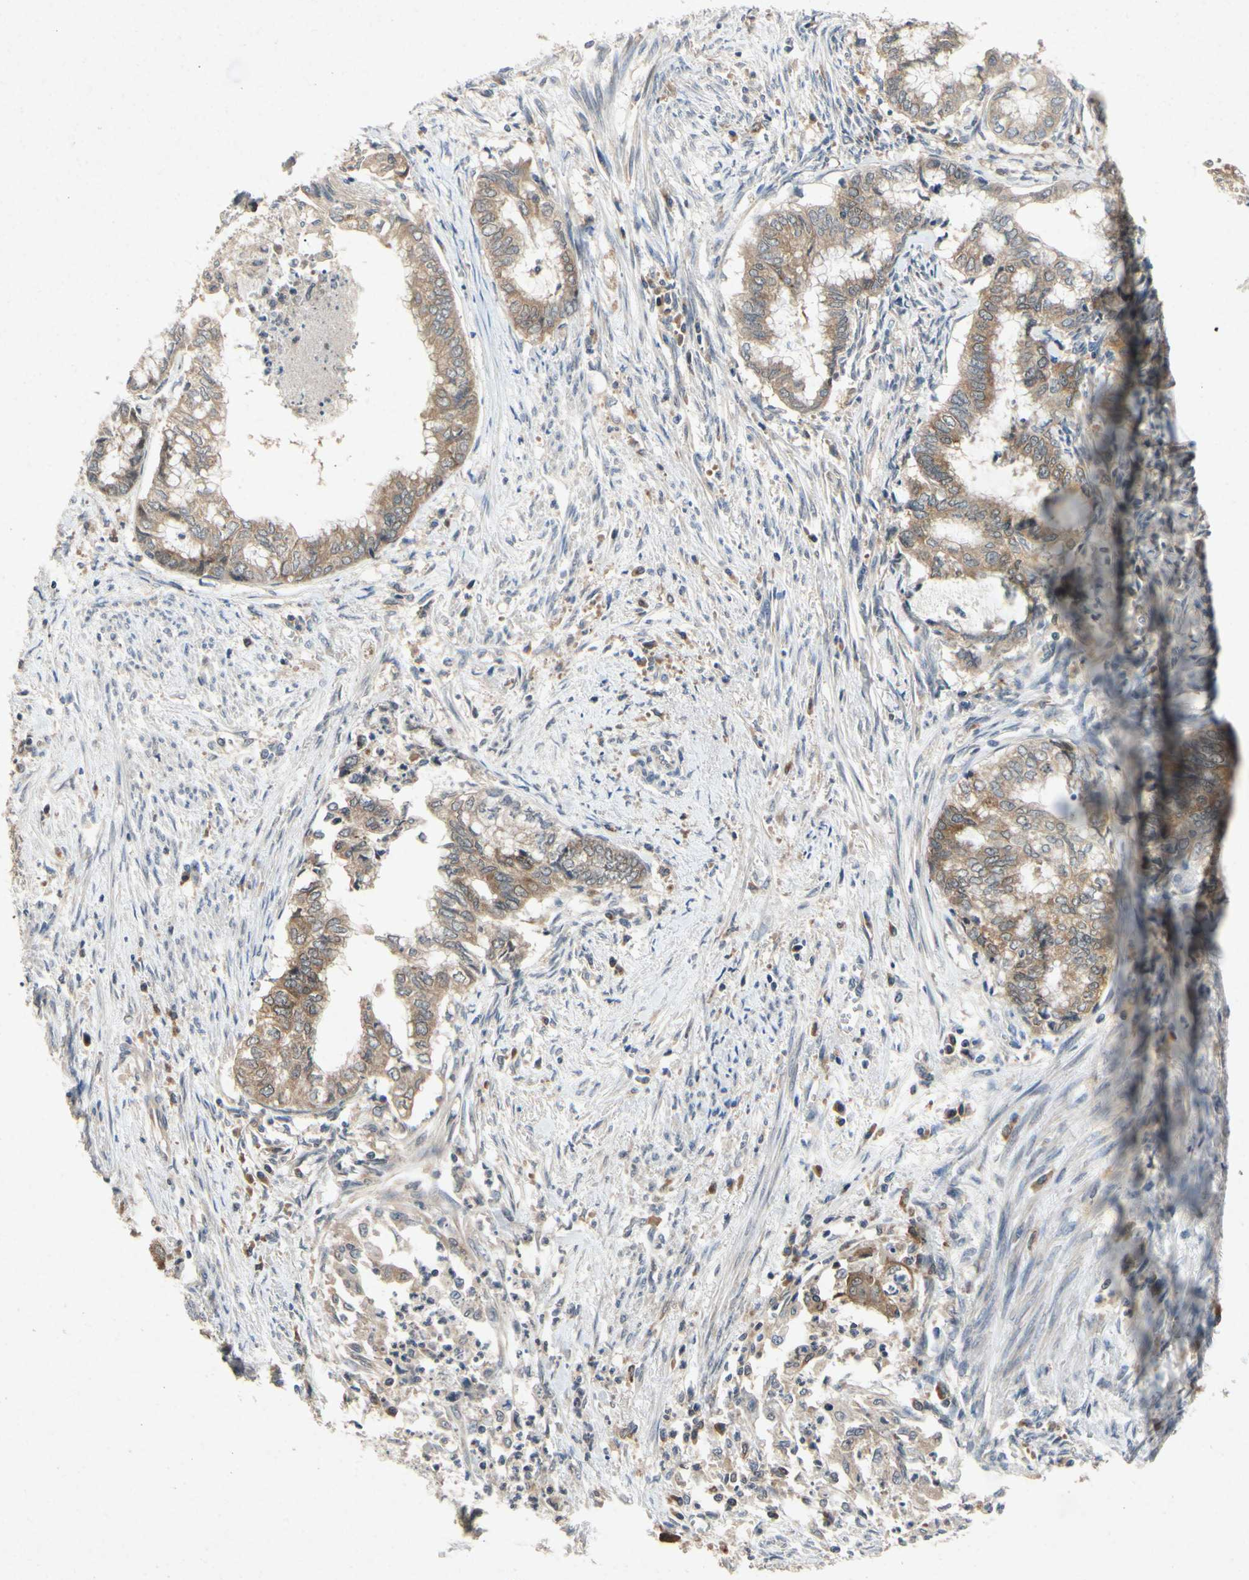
{"staining": {"intensity": "moderate", "quantity": ">75%", "location": "cytoplasmic/membranous"}, "tissue": "endometrial cancer", "cell_type": "Tumor cells", "image_type": "cancer", "snomed": [{"axis": "morphology", "description": "Necrosis, NOS"}, {"axis": "morphology", "description": "Adenocarcinoma, NOS"}, {"axis": "topography", "description": "Endometrium"}], "caption": "Immunohistochemistry micrograph of neoplastic tissue: endometrial cancer (adenocarcinoma) stained using IHC exhibits medium levels of moderate protein expression localized specifically in the cytoplasmic/membranous of tumor cells, appearing as a cytoplasmic/membranous brown color.", "gene": "RPS6KA1", "patient": {"sex": "female", "age": 79}}